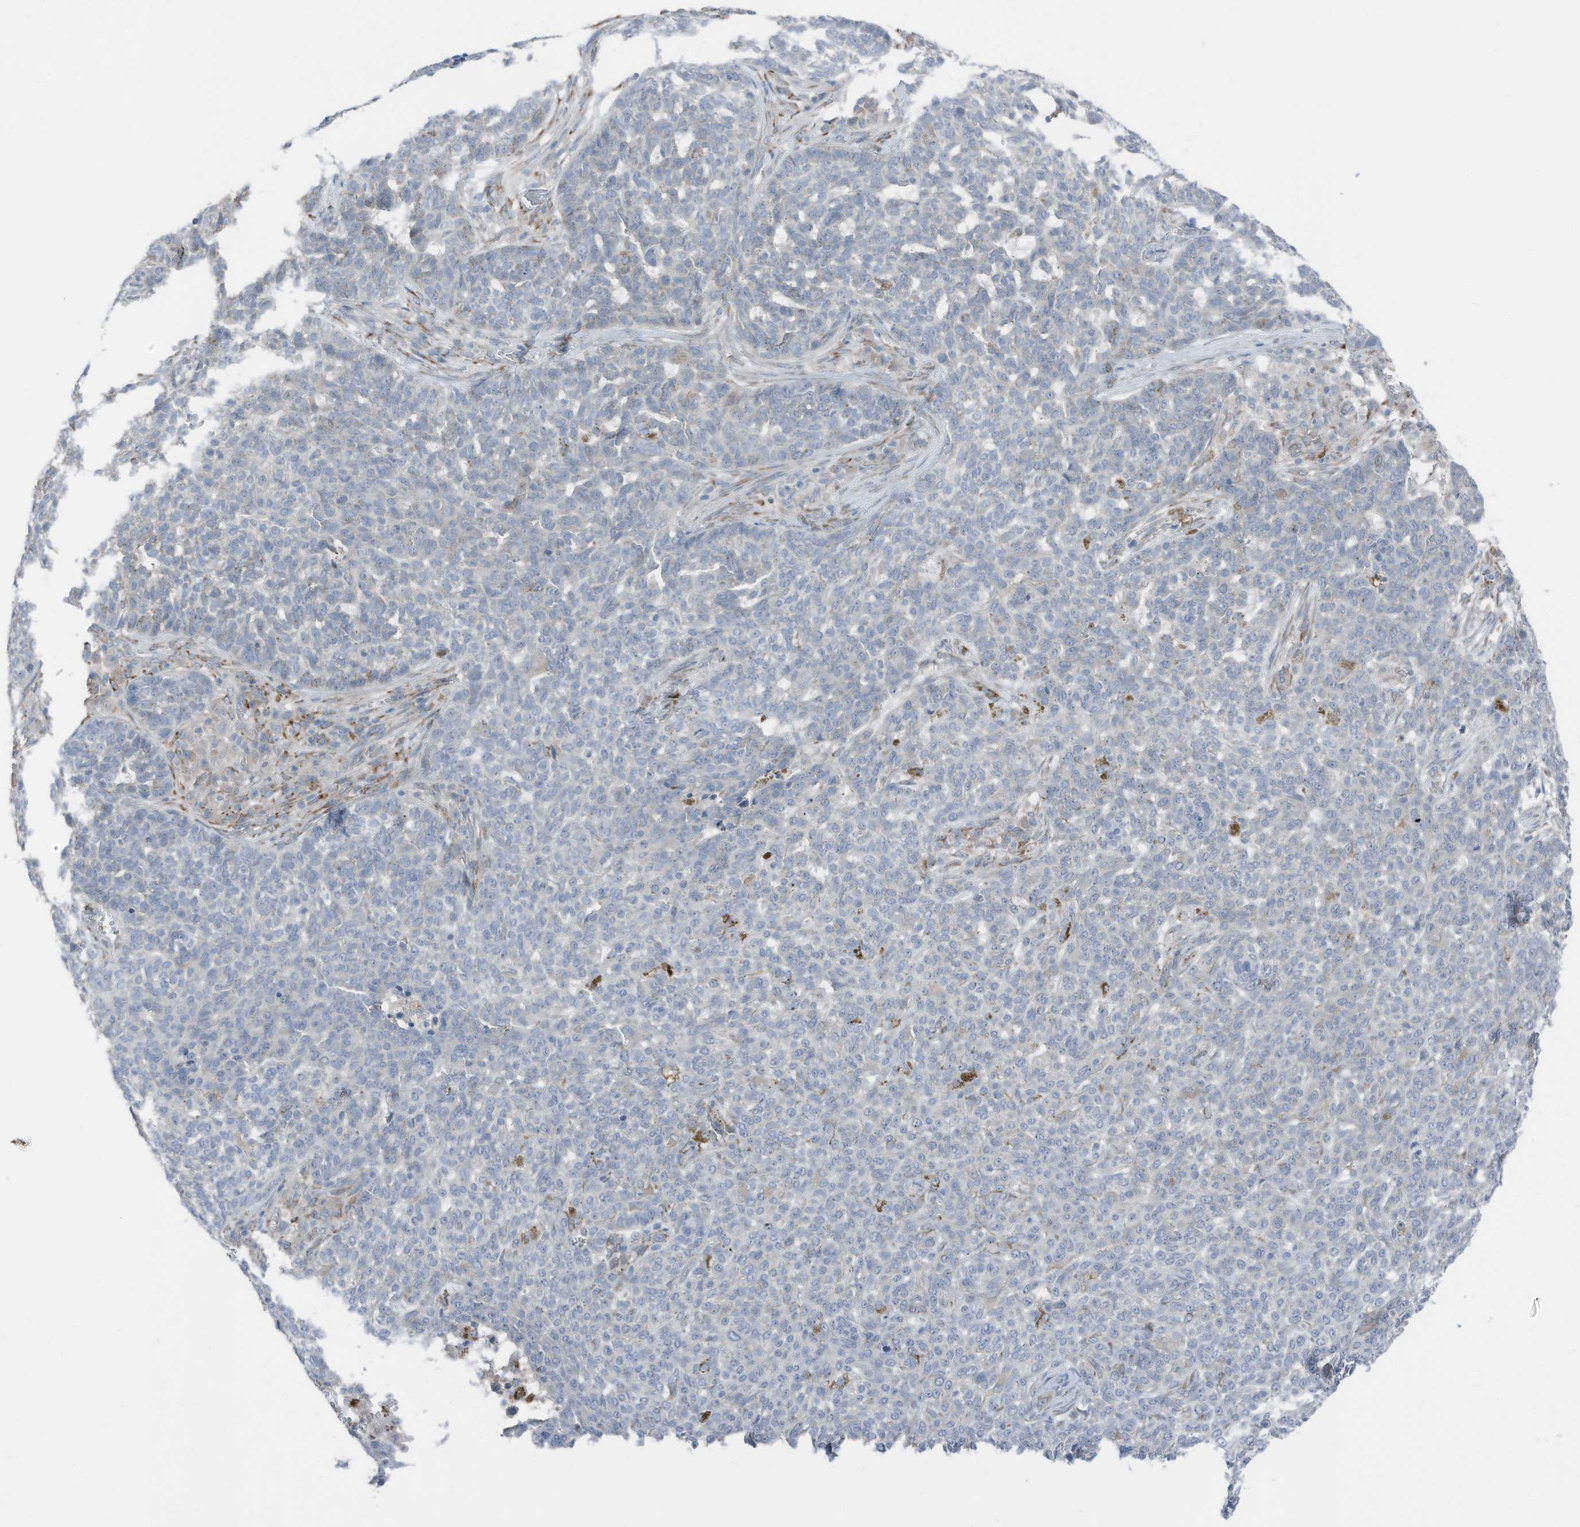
{"staining": {"intensity": "negative", "quantity": "none", "location": "none"}, "tissue": "skin cancer", "cell_type": "Tumor cells", "image_type": "cancer", "snomed": [{"axis": "morphology", "description": "Basal cell carcinoma"}, {"axis": "topography", "description": "Skin"}], "caption": "DAB (3,3'-diaminobenzidine) immunohistochemical staining of human basal cell carcinoma (skin) displays no significant staining in tumor cells.", "gene": "ARHGEF33", "patient": {"sex": "male", "age": 85}}